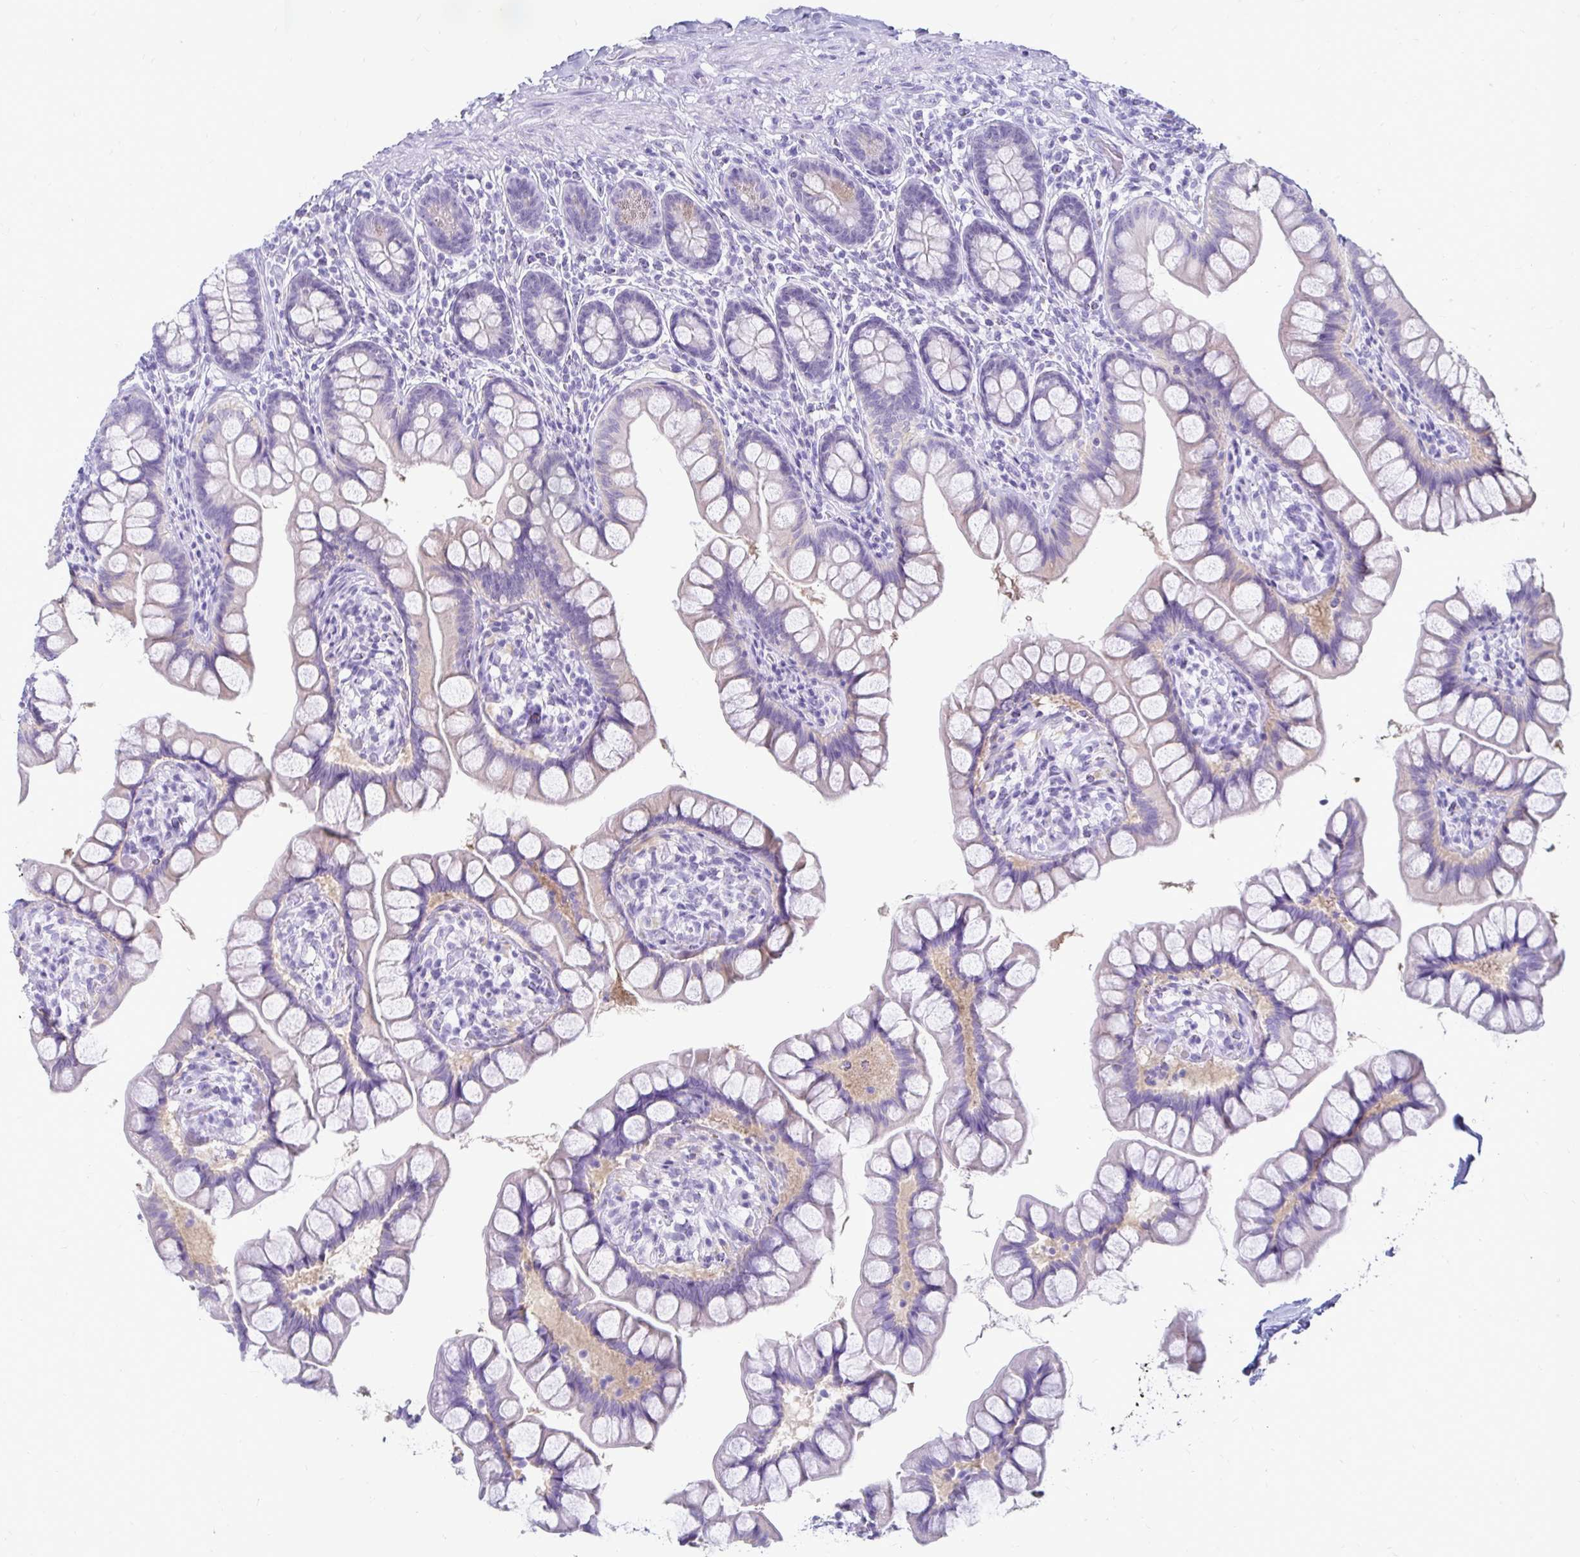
{"staining": {"intensity": "moderate", "quantity": "<25%", "location": "cytoplasmic/membranous"}, "tissue": "small intestine", "cell_type": "Glandular cells", "image_type": "normal", "snomed": [{"axis": "morphology", "description": "Normal tissue, NOS"}, {"axis": "topography", "description": "Small intestine"}], "caption": "Approximately <25% of glandular cells in normal human small intestine exhibit moderate cytoplasmic/membranous protein staining as visualized by brown immunohistochemical staining.", "gene": "CST6", "patient": {"sex": "male", "age": 70}}